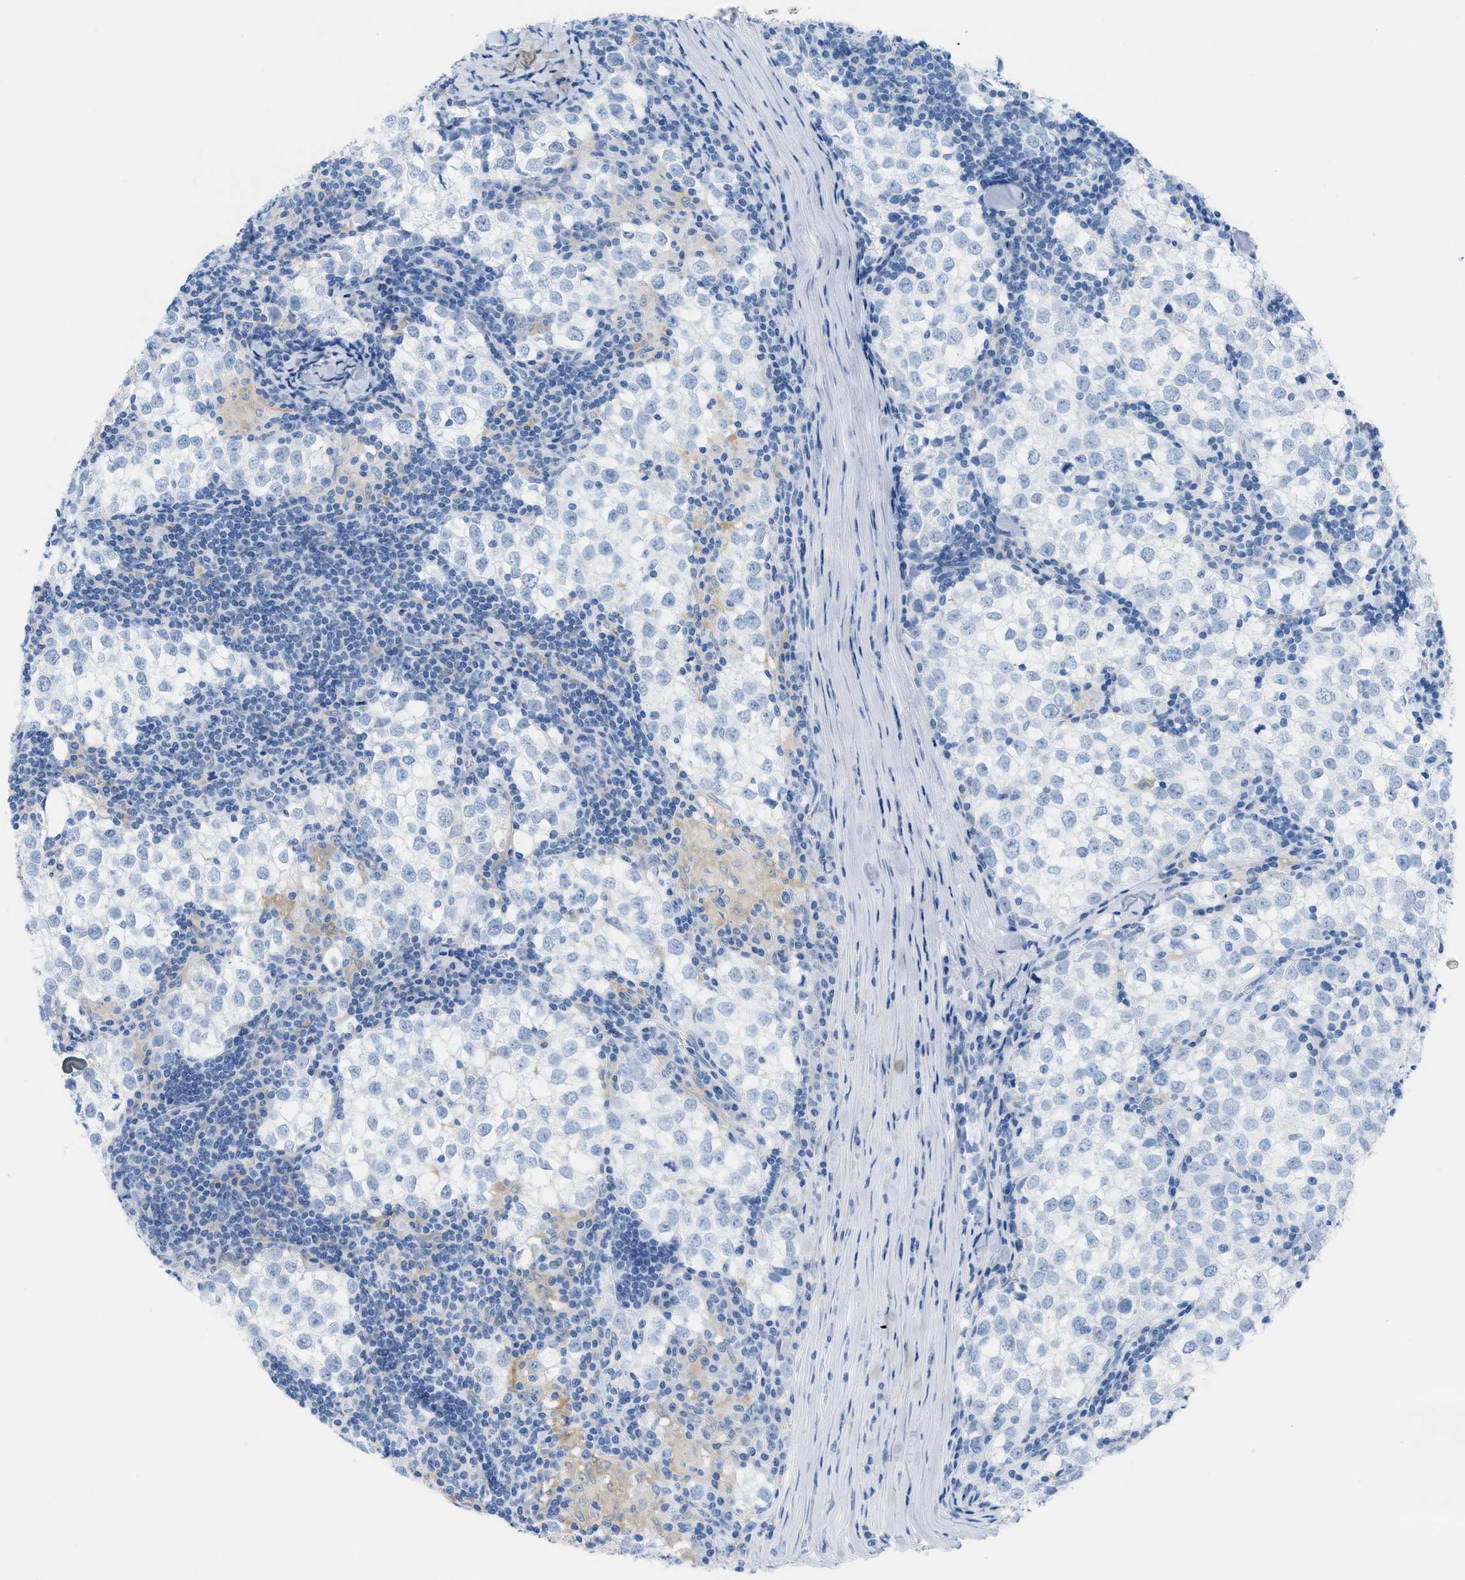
{"staining": {"intensity": "negative", "quantity": "none", "location": "none"}, "tissue": "testis cancer", "cell_type": "Tumor cells", "image_type": "cancer", "snomed": [{"axis": "morphology", "description": "Seminoma, NOS"}, {"axis": "morphology", "description": "Carcinoma, Embryonal, NOS"}, {"axis": "topography", "description": "Testis"}], "caption": "A photomicrograph of human seminoma (testis) is negative for staining in tumor cells.", "gene": "ASGR1", "patient": {"sex": "male", "age": 36}}